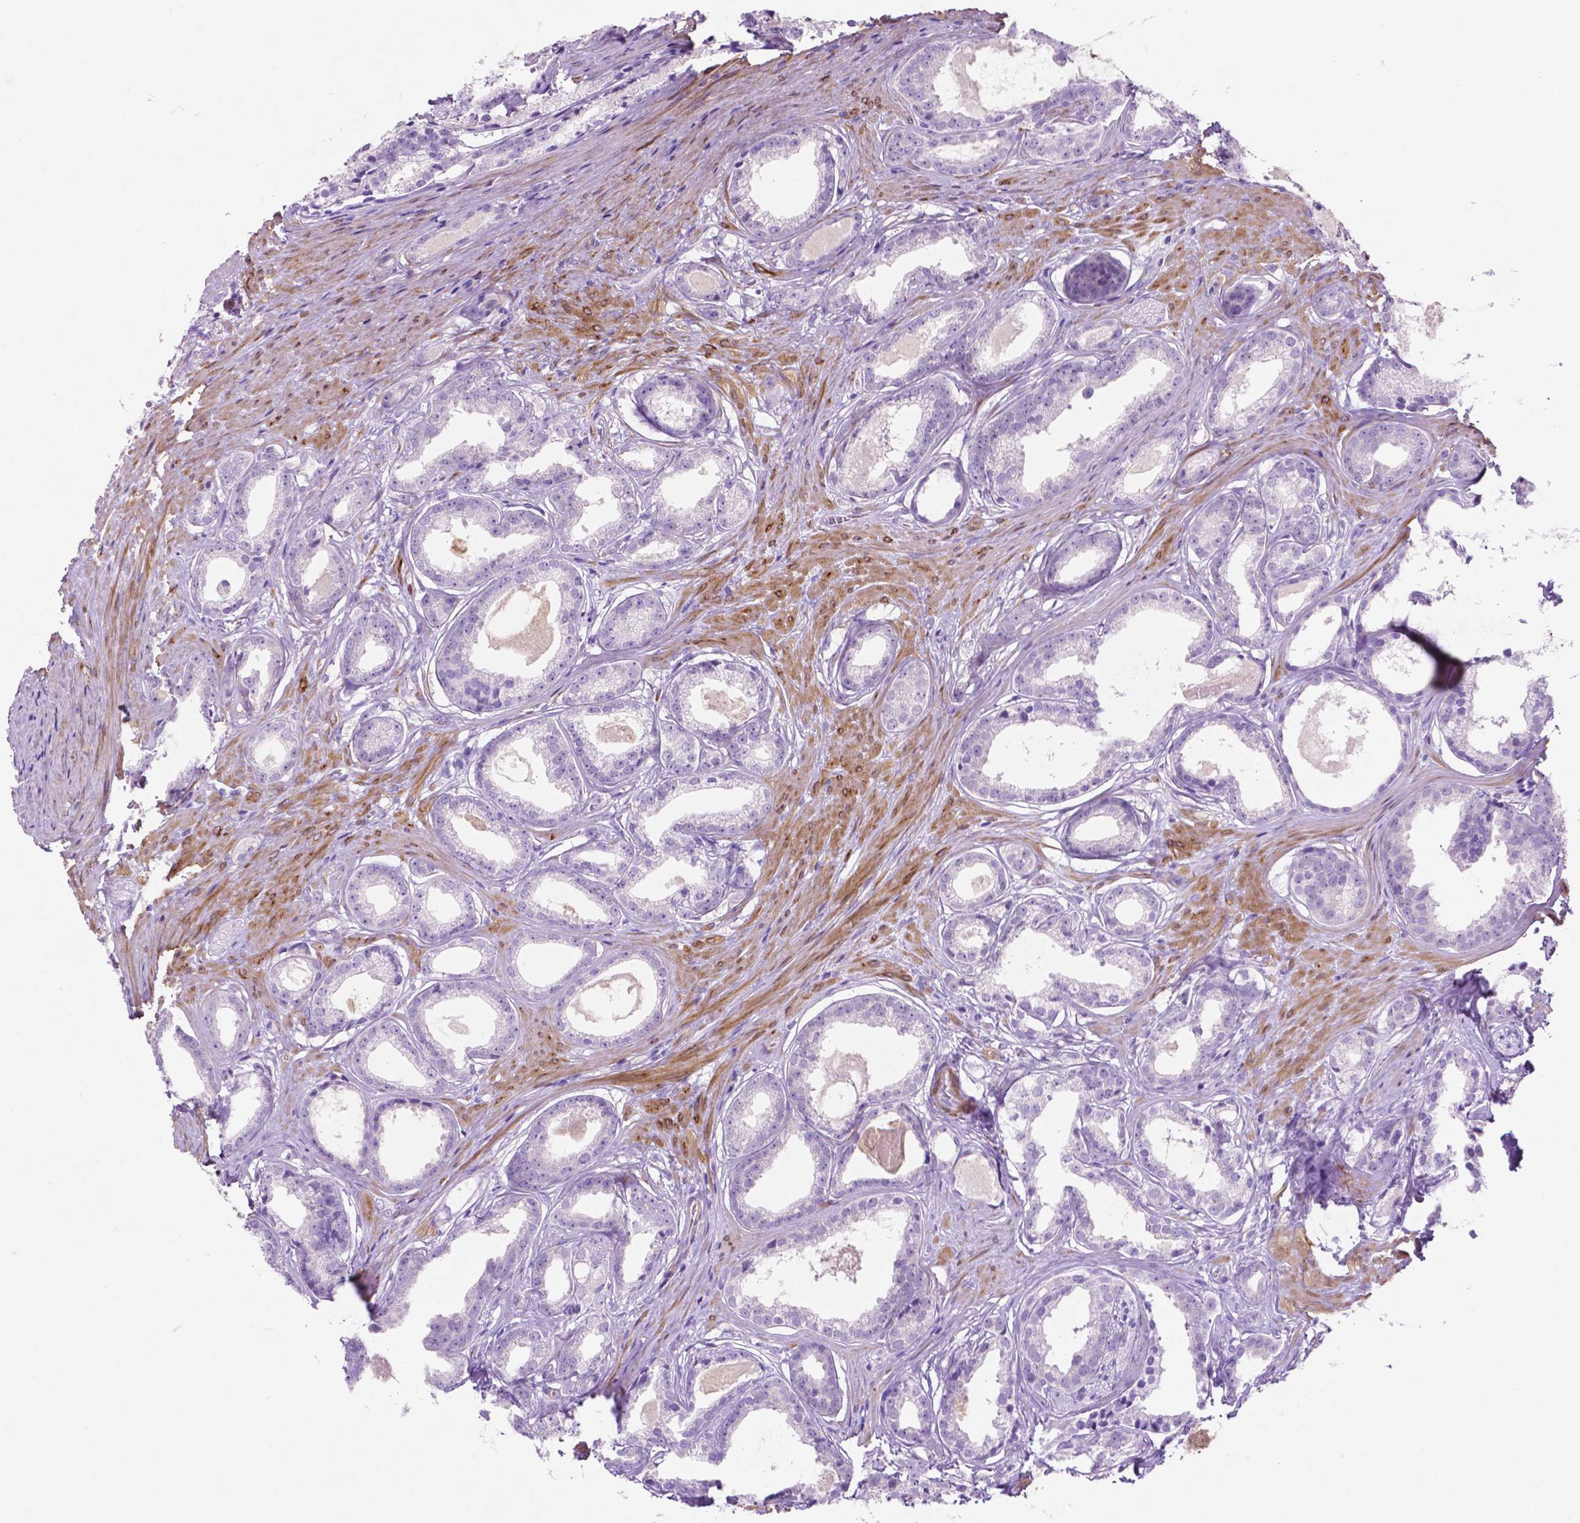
{"staining": {"intensity": "negative", "quantity": "none", "location": "none"}, "tissue": "prostate cancer", "cell_type": "Tumor cells", "image_type": "cancer", "snomed": [{"axis": "morphology", "description": "Adenocarcinoma, Low grade"}, {"axis": "topography", "description": "Prostate"}], "caption": "A high-resolution micrograph shows immunohistochemistry (IHC) staining of prostate cancer (low-grade adenocarcinoma), which exhibits no significant positivity in tumor cells.", "gene": "ASPG", "patient": {"sex": "male", "age": 65}}